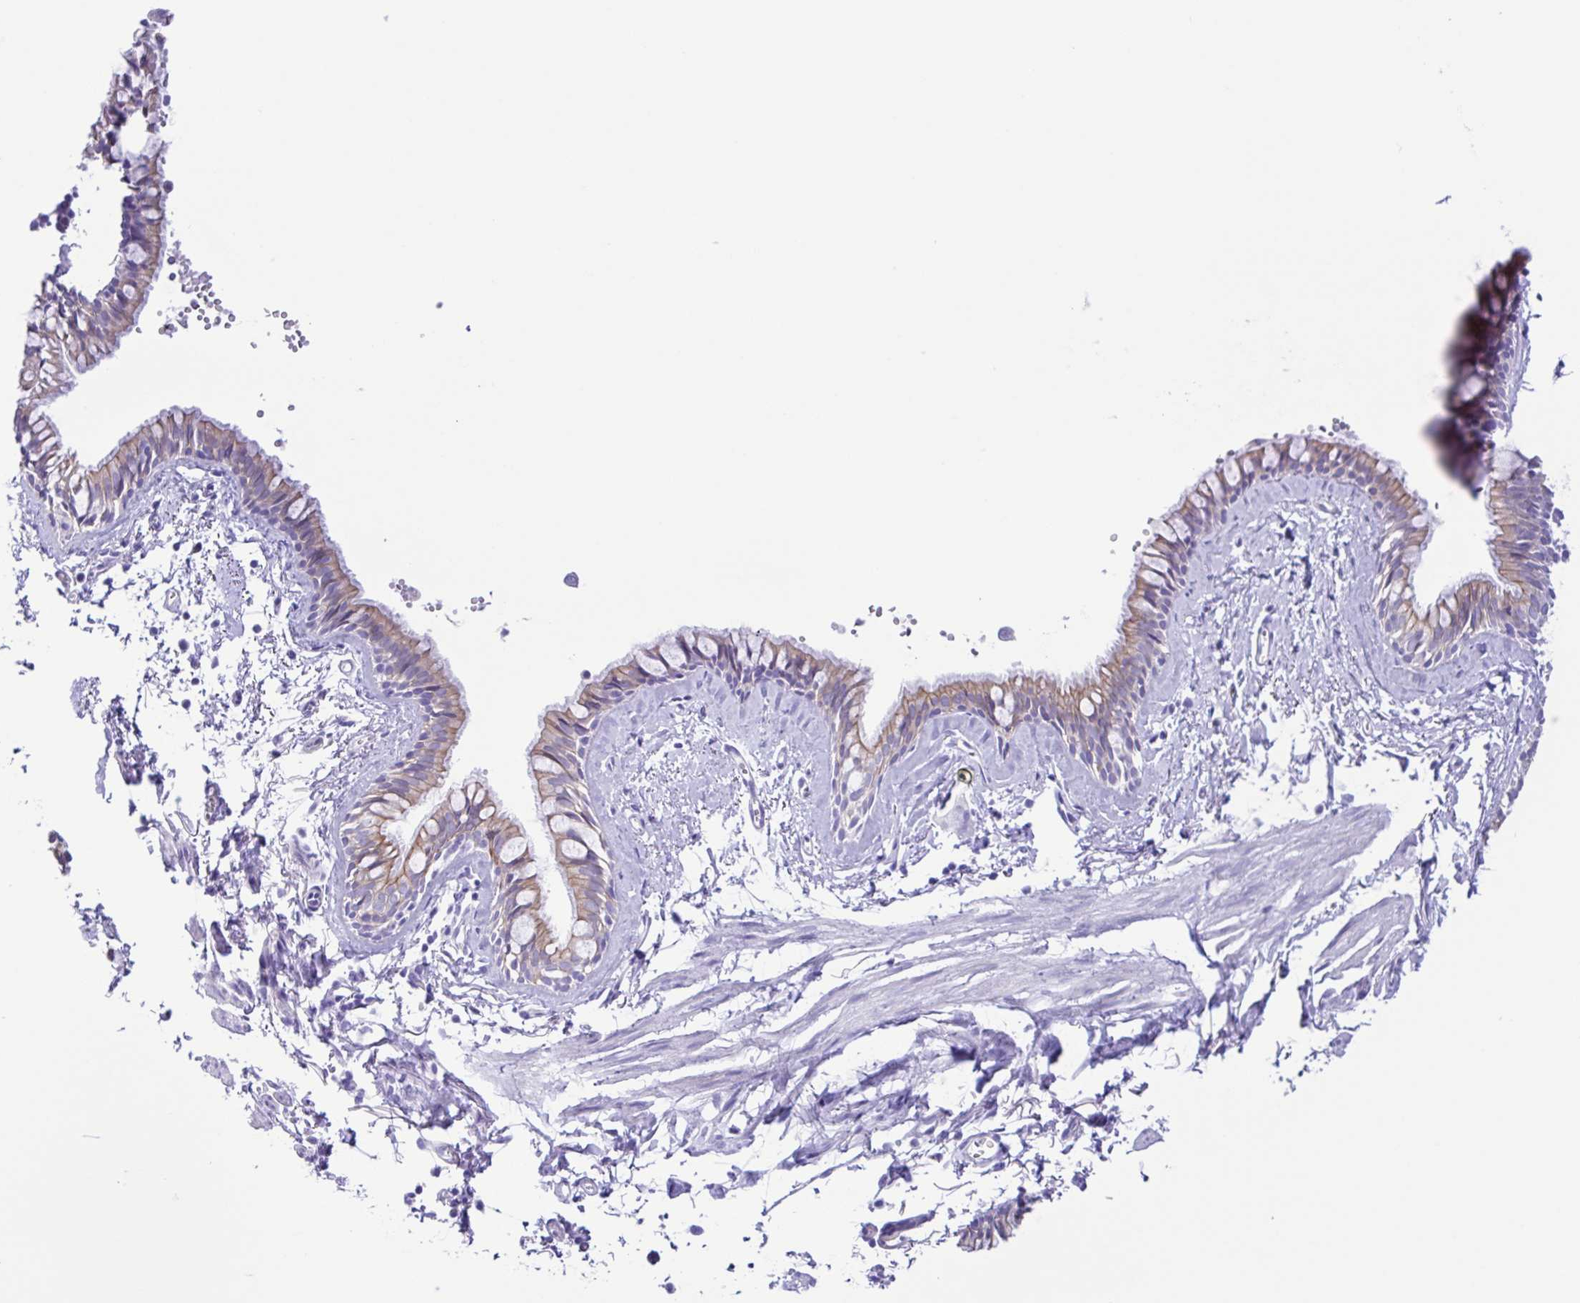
{"staining": {"intensity": "weak", "quantity": "<25%", "location": "cytoplasmic/membranous"}, "tissue": "bronchus", "cell_type": "Respiratory epithelial cells", "image_type": "normal", "snomed": [{"axis": "morphology", "description": "Normal tissue, NOS"}, {"axis": "topography", "description": "Bronchus"}], "caption": "This photomicrograph is of normal bronchus stained with immunohistochemistry (IHC) to label a protein in brown with the nuclei are counter-stained blue. There is no staining in respiratory epithelial cells.", "gene": "CYP11A1", "patient": {"sex": "female", "age": 59}}